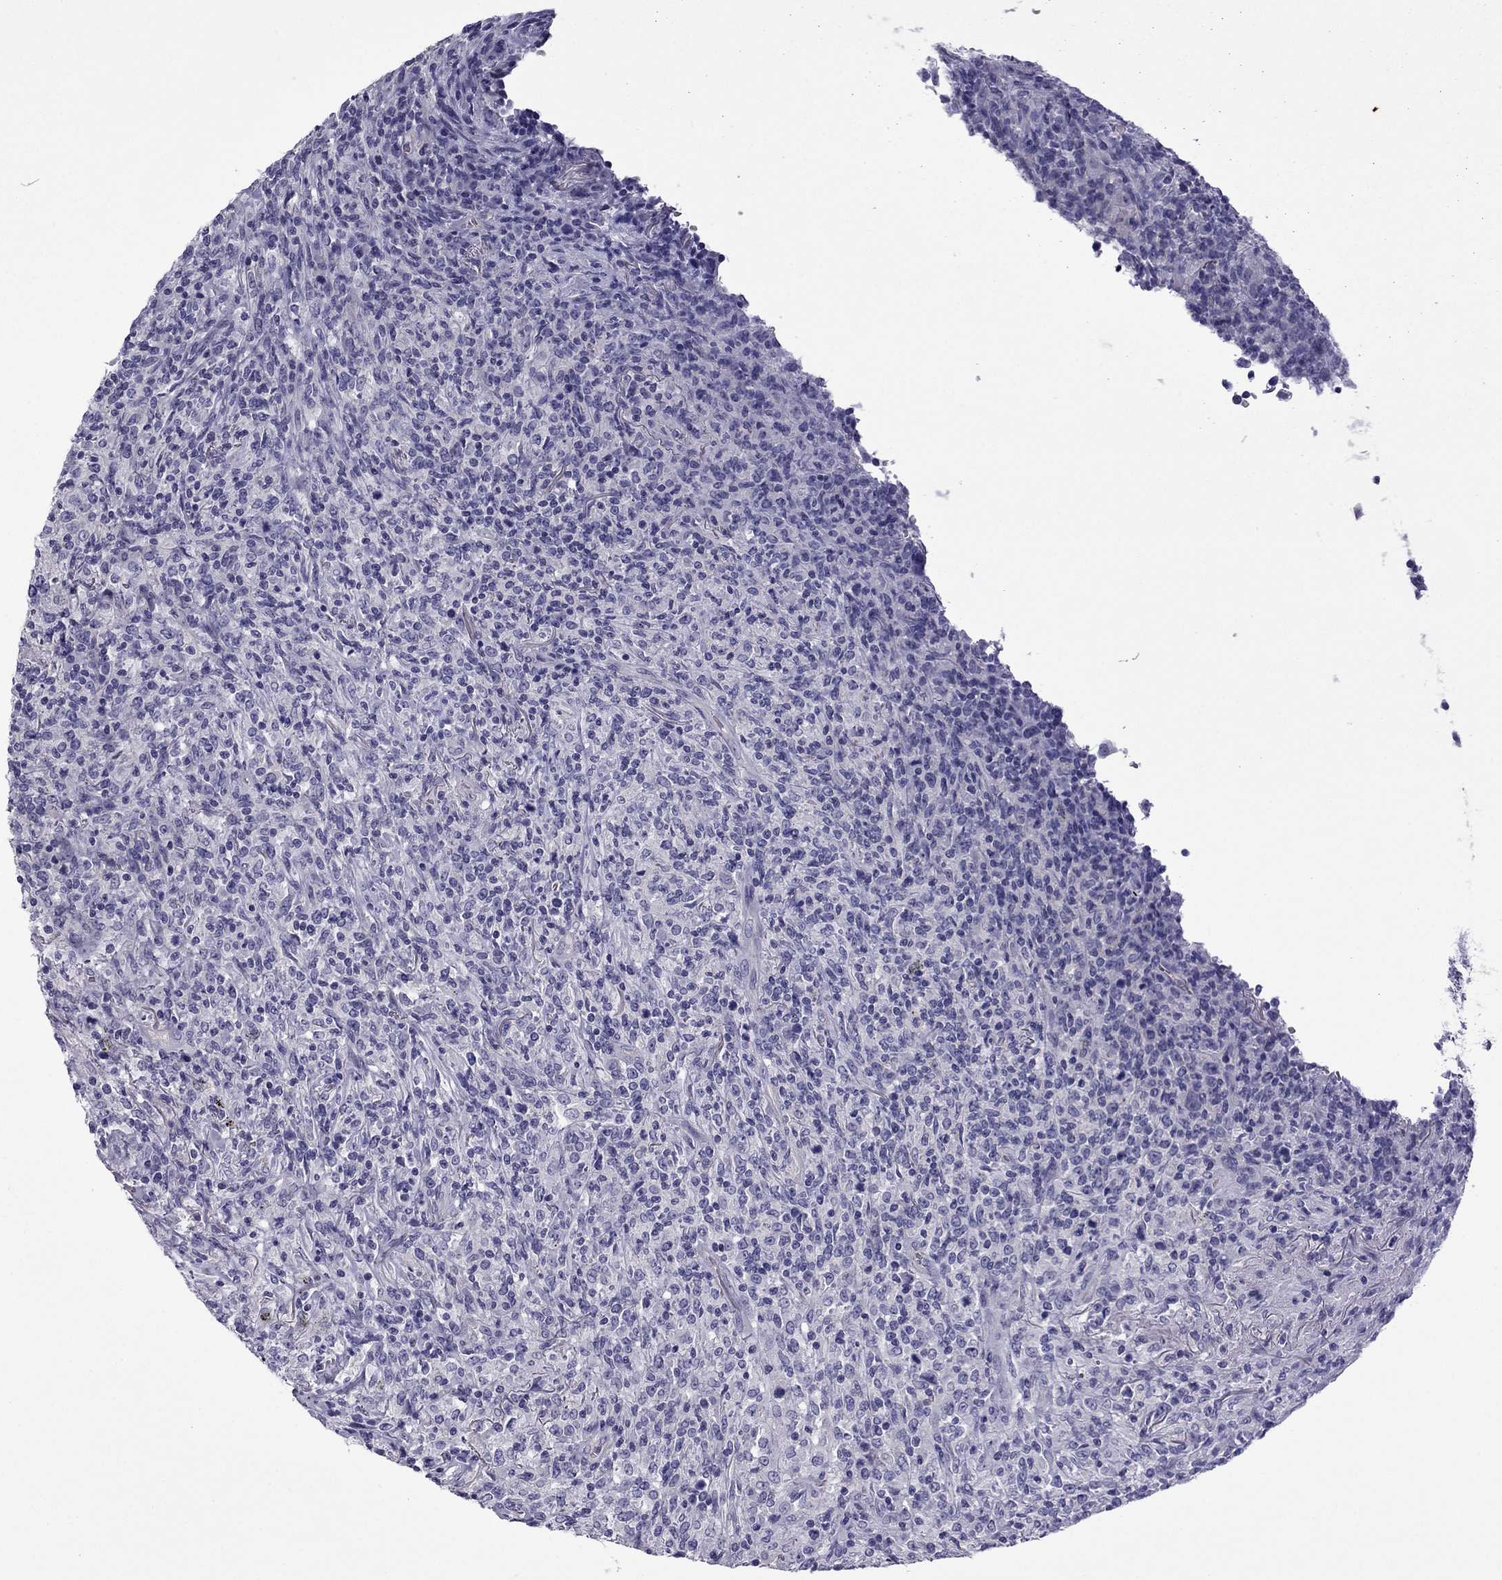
{"staining": {"intensity": "negative", "quantity": "none", "location": "none"}, "tissue": "lymphoma", "cell_type": "Tumor cells", "image_type": "cancer", "snomed": [{"axis": "morphology", "description": "Malignant lymphoma, non-Hodgkin's type, High grade"}, {"axis": "topography", "description": "Lung"}], "caption": "Micrograph shows no significant protein staining in tumor cells of malignant lymphoma, non-Hodgkin's type (high-grade). (DAB immunohistochemistry with hematoxylin counter stain).", "gene": "GJA8", "patient": {"sex": "male", "age": 79}}